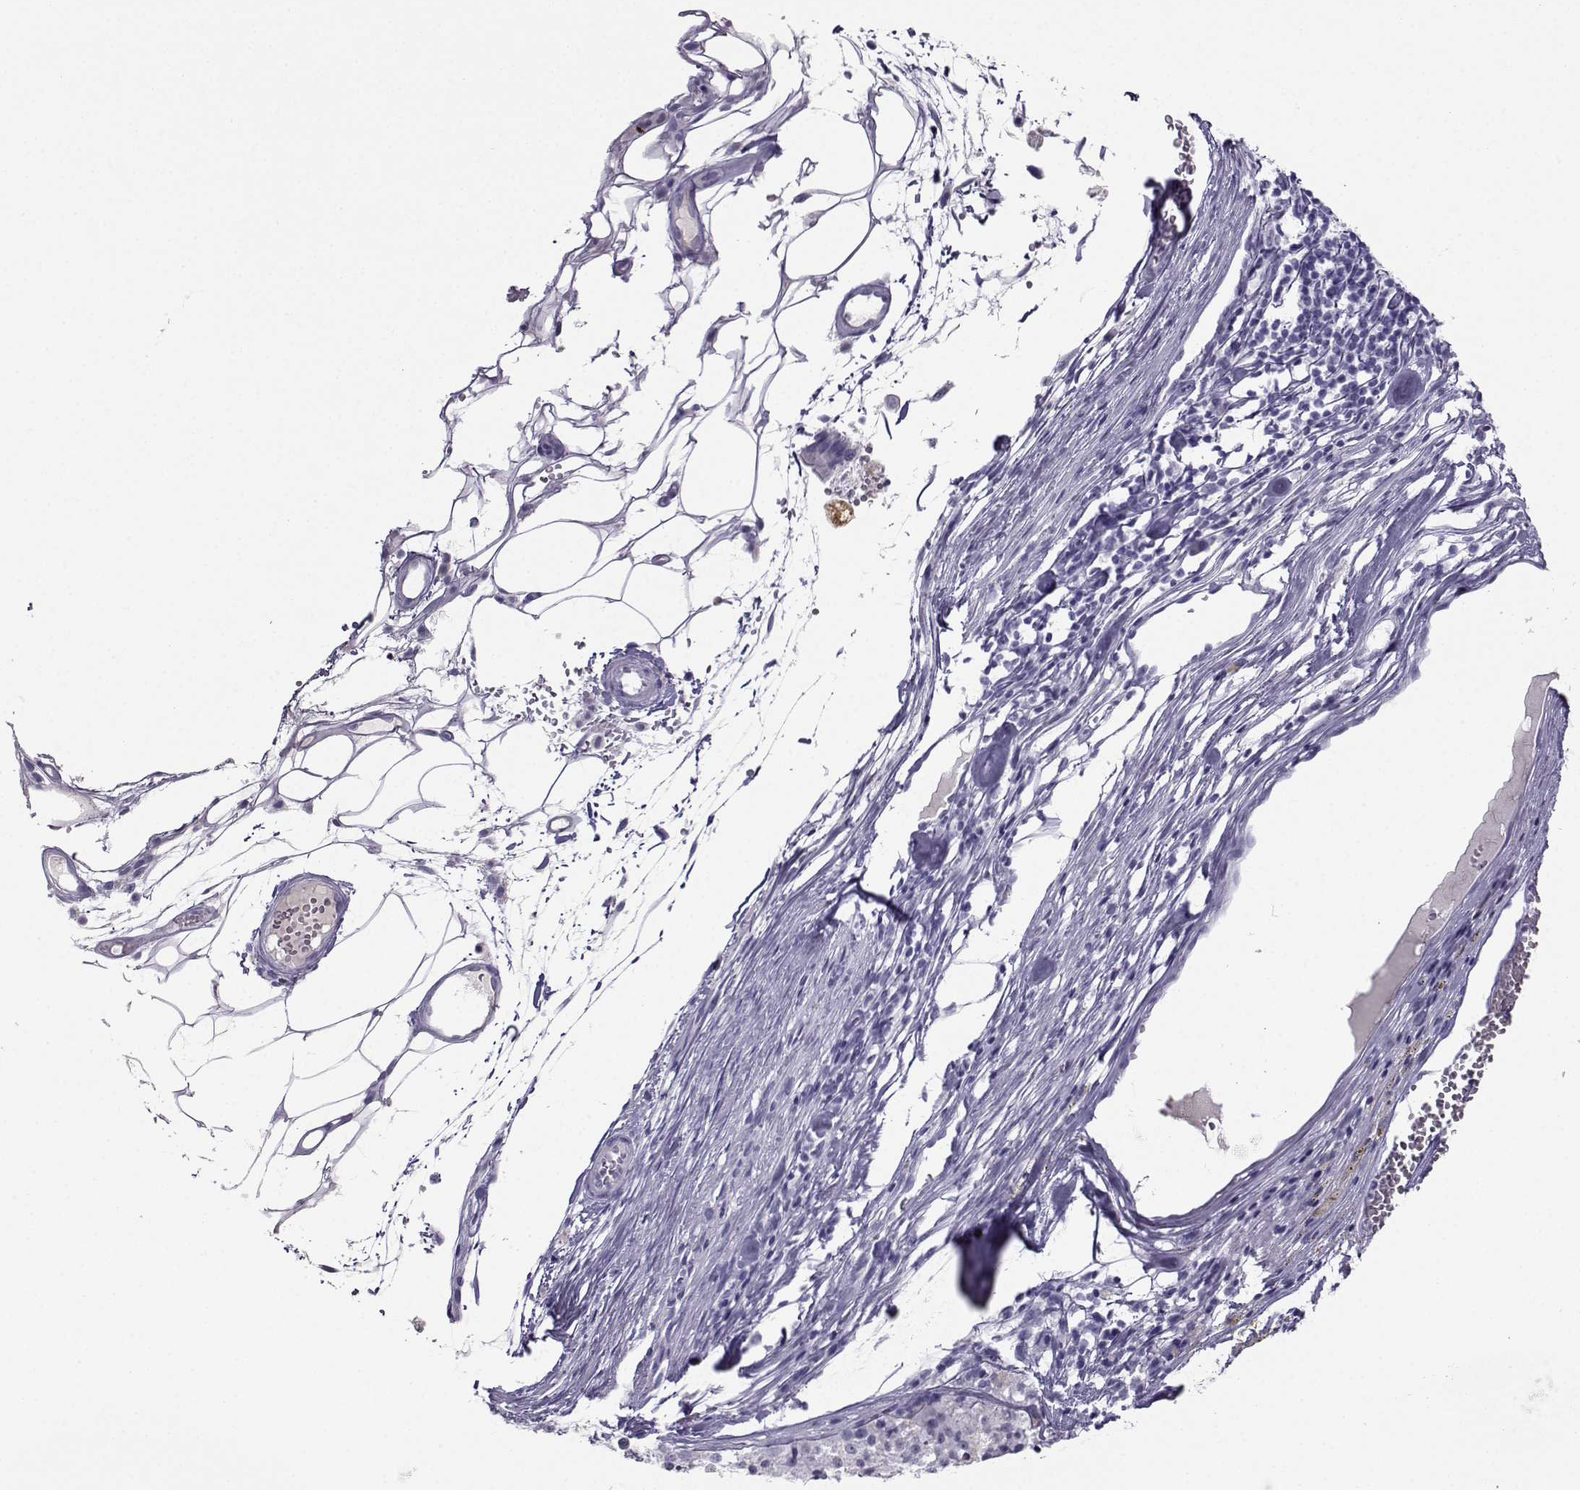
{"staining": {"intensity": "negative", "quantity": "none", "location": "none"}, "tissue": "melanoma", "cell_type": "Tumor cells", "image_type": "cancer", "snomed": [{"axis": "morphology", "description": "Malignant melanoma, Metastatic site"}, {"axis": "topography", "description": "Lymph node"}], "caption": "Tumor cells are negative for protein expression in human melanoma.", "gene": "ARMC2", "patient": {"sex": "female", "age": 64}}